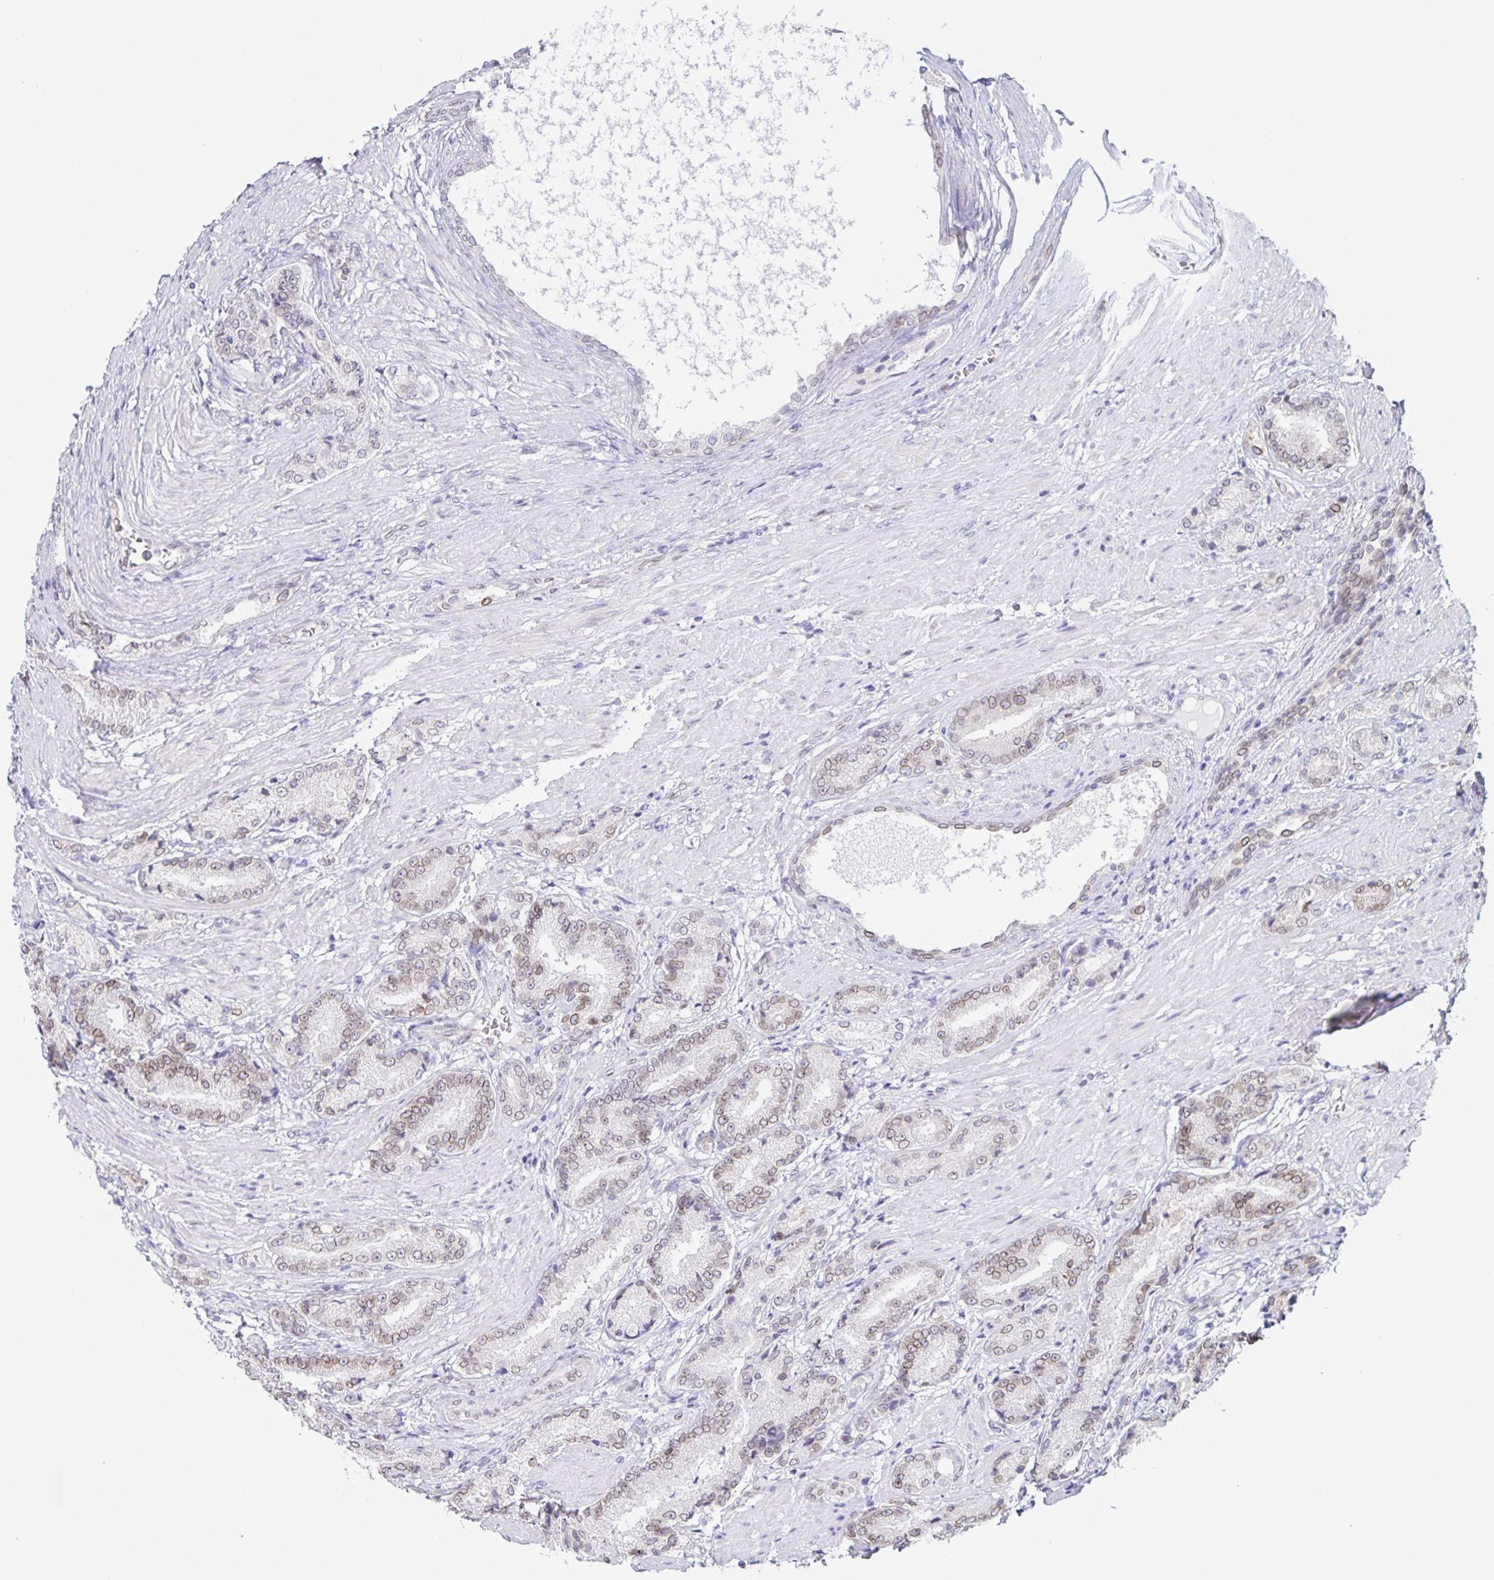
{"staining": {"intensity": "weak", "quantity": "25%-75%", "location": "cytoplasmic/membranous,nuclear"}, "tissue": "prostate cancer", "cell_type": "Tumor cells", "image_type": "cancer", "snomed": [{"axis": "morphology", "description": "Adenocarcinoma, High grade"}, {"axis": "topography", "description": "Prostate and seminal vesicle, NOS"}], "caption": "DAB immunohistochemical staining of human adenocarcinoma (high-grade) (prostate) reveals weak cytoplasmic/membranous and nuclear protein positivity in approximately 25%-75% of tumor cells. (IHC, brightfield microscopy, high magnification).", "gene": "SYNE2", "patient": {"sex": "male", "age": 61}}